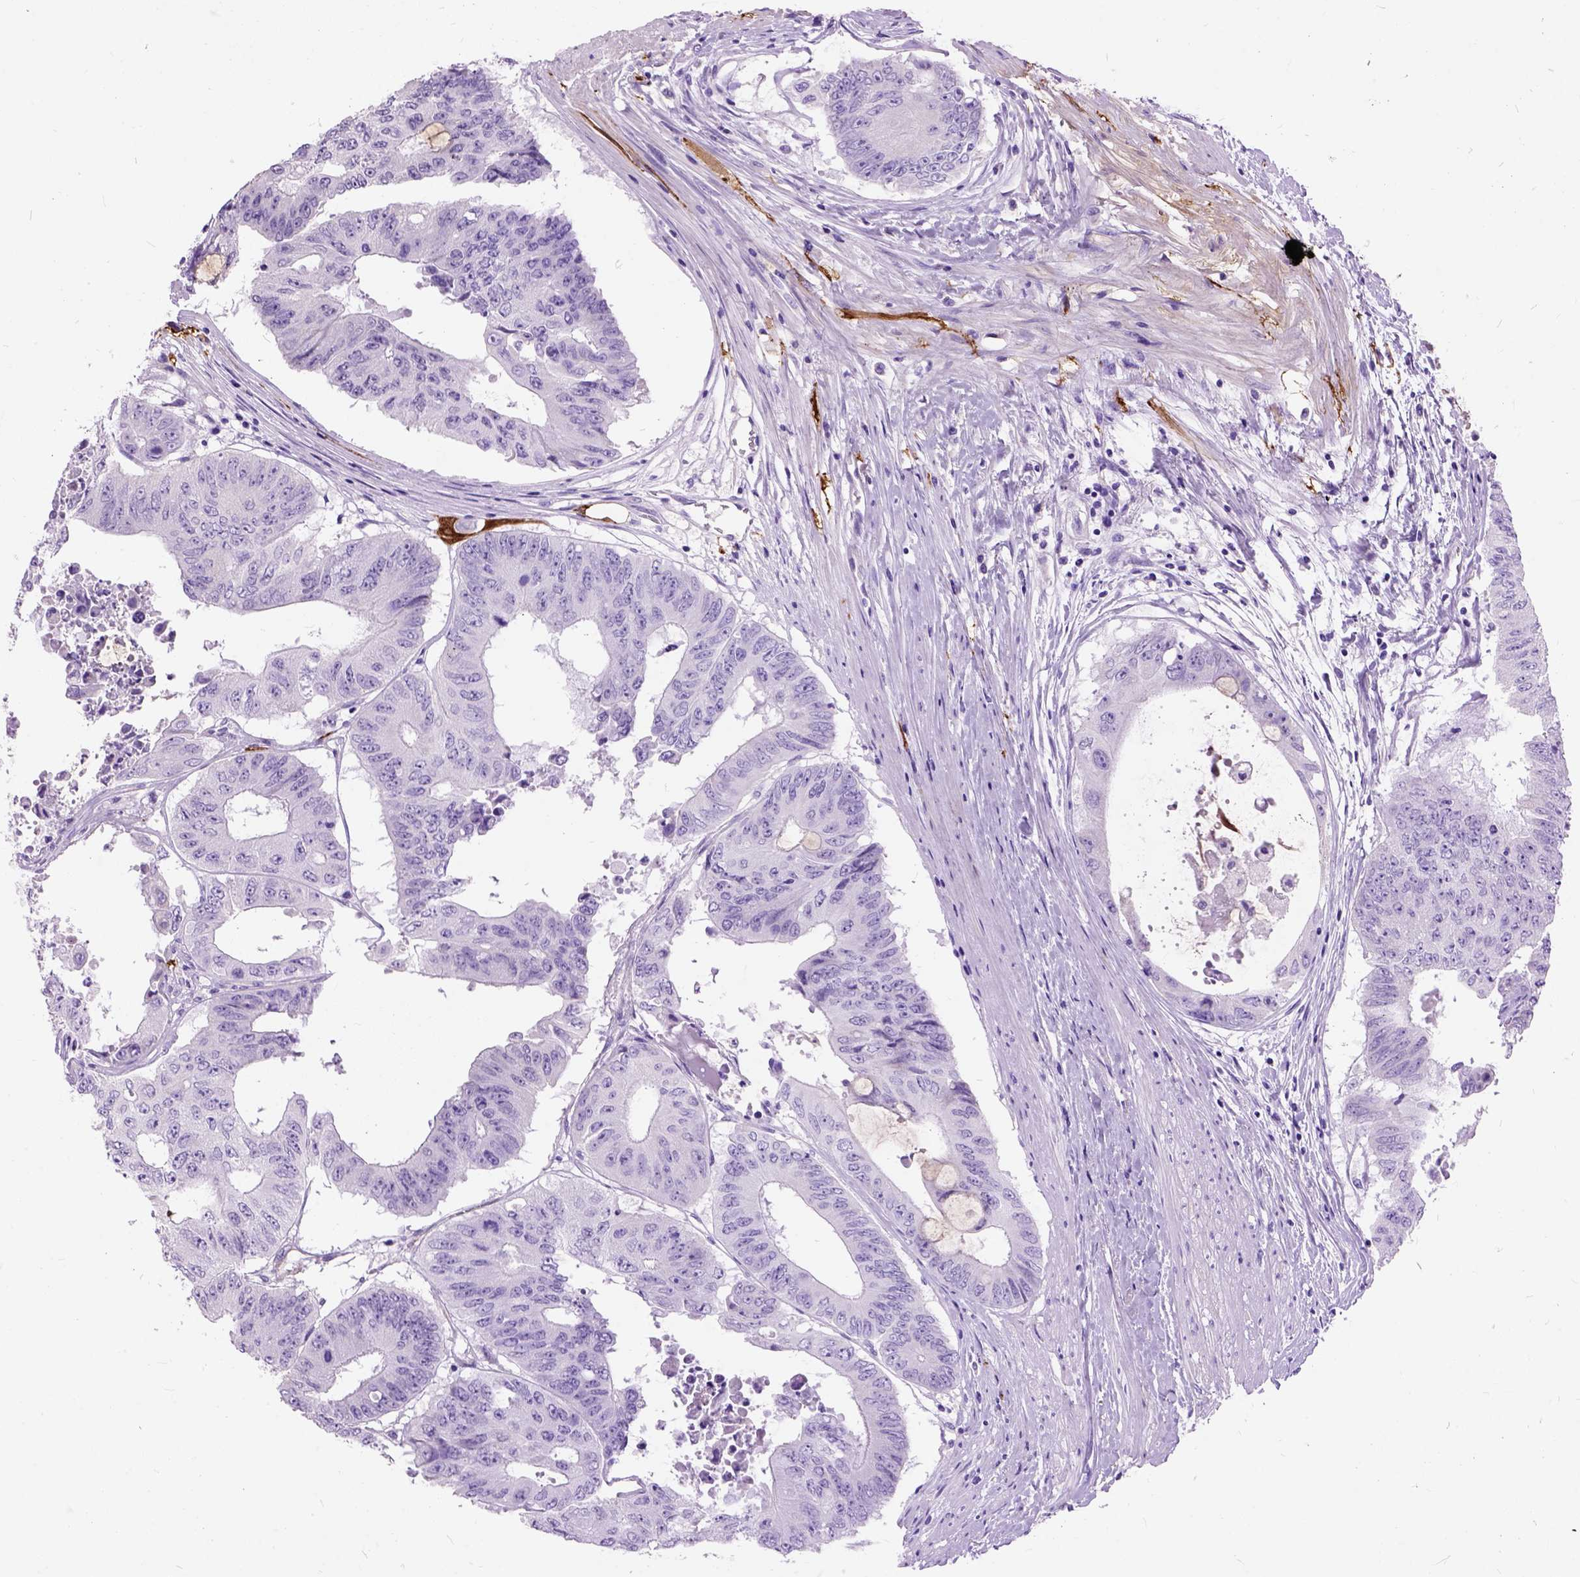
{"staining": {"intensity": "negative", "quantity": "none", "location": "none"}, "tissue": "colorectal cancer", "cell_type": "Tumor cells", "image_type": "cancer", "snomed": [{"axis": "morphology", "description": "Adenocarcinoma, NOS"}, {"axis": "topography", "description": "Rectum"}], "caption": "A photomicrograph of adenocarcinoma (colorectal) stained for a protein reveals no brown staining in tumor cells.", "gene": "MAPT", "patient": {"sex": "male", "age": 59}}